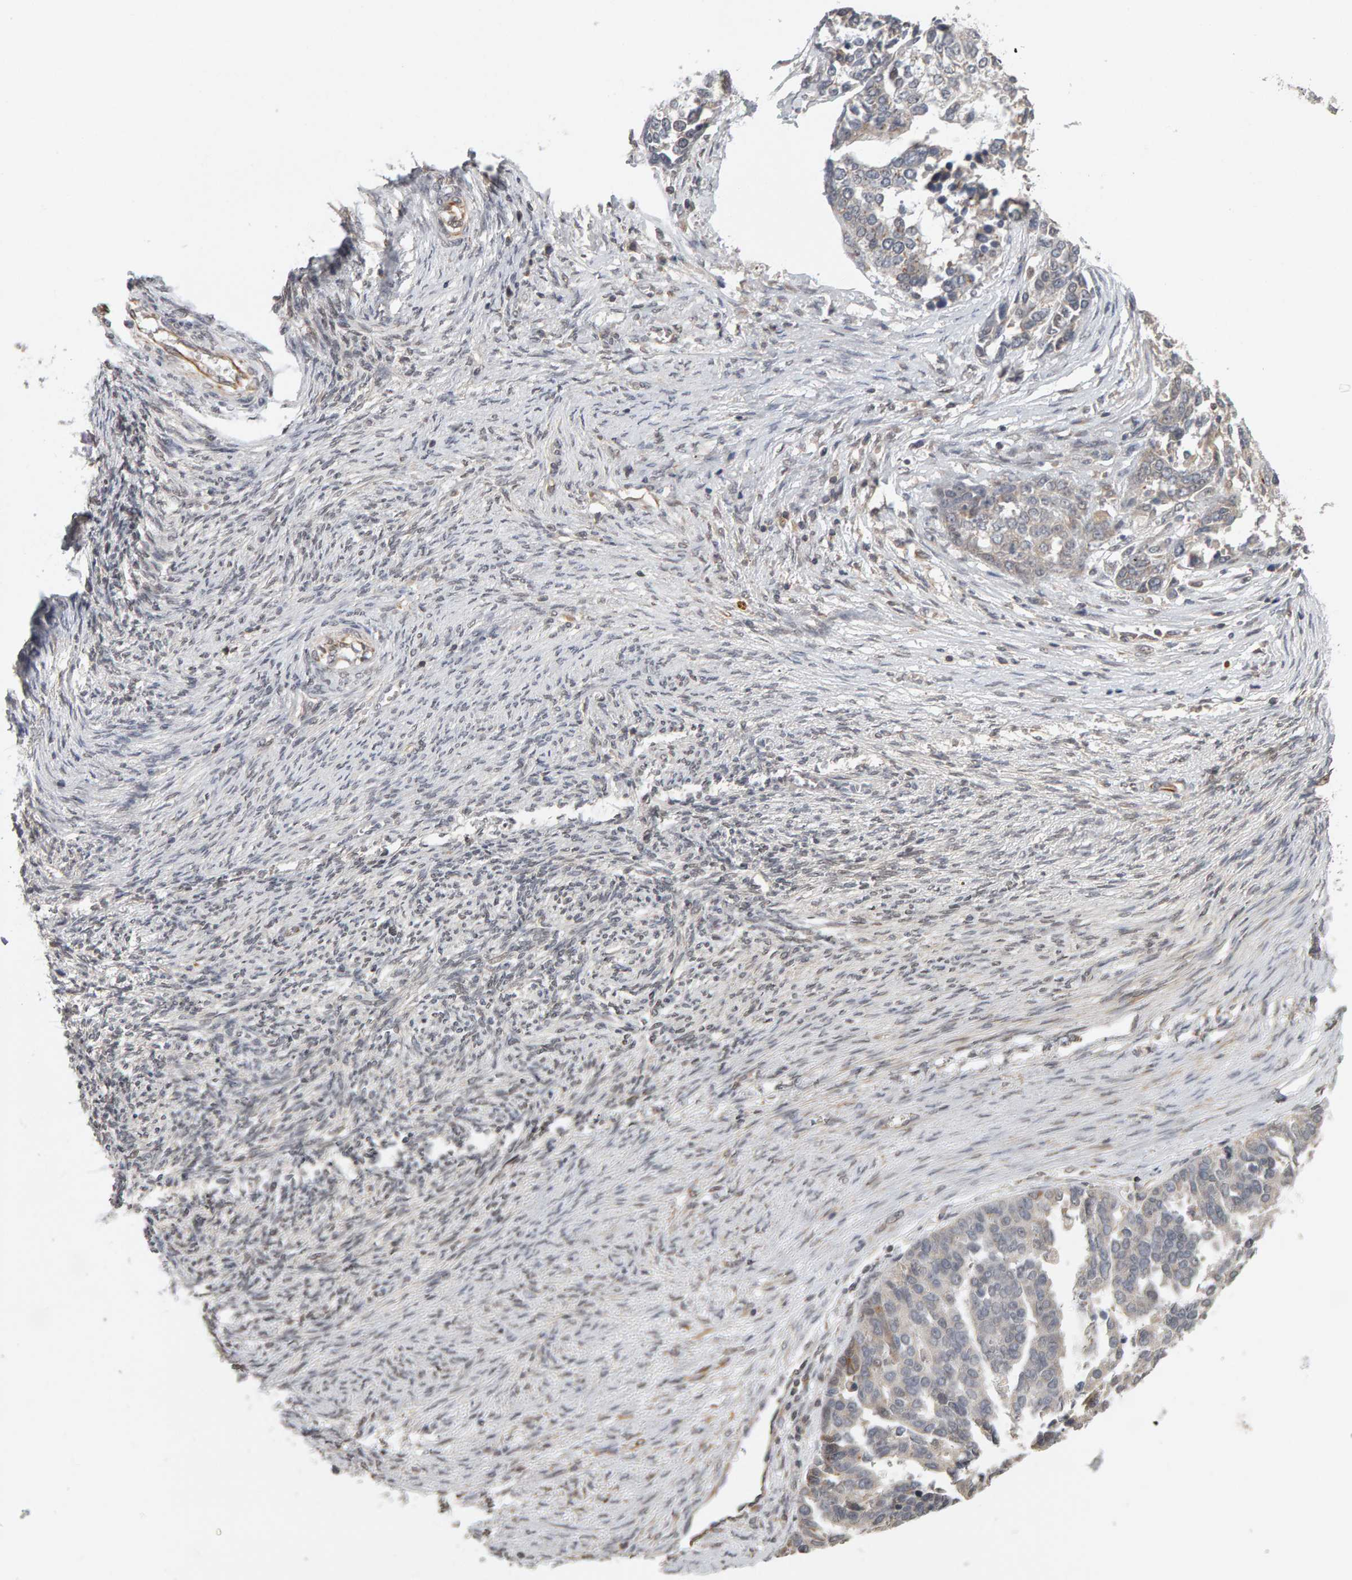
{"staining": {"intensity": "negative", "quantity": "none", "location": "none"}, "tissue": "ovarian cancer", "cell_type": "Tumor cells", "image_type": "cancer", "snomed": [{"axis": "morphology", "description": "Cystadenocarcinoma, serous, NOS"}, {"axis": "topography", "description": "Ovary"}], "caption": "IHC micrograph of neoplastic tissue: human serous cystadenocarcinoma (ovarian) stained with DAB demonstrates no significant protein expression in tumor cells.", "gene": "TEFM", "patient": {"sex": "female", "age": 44}}